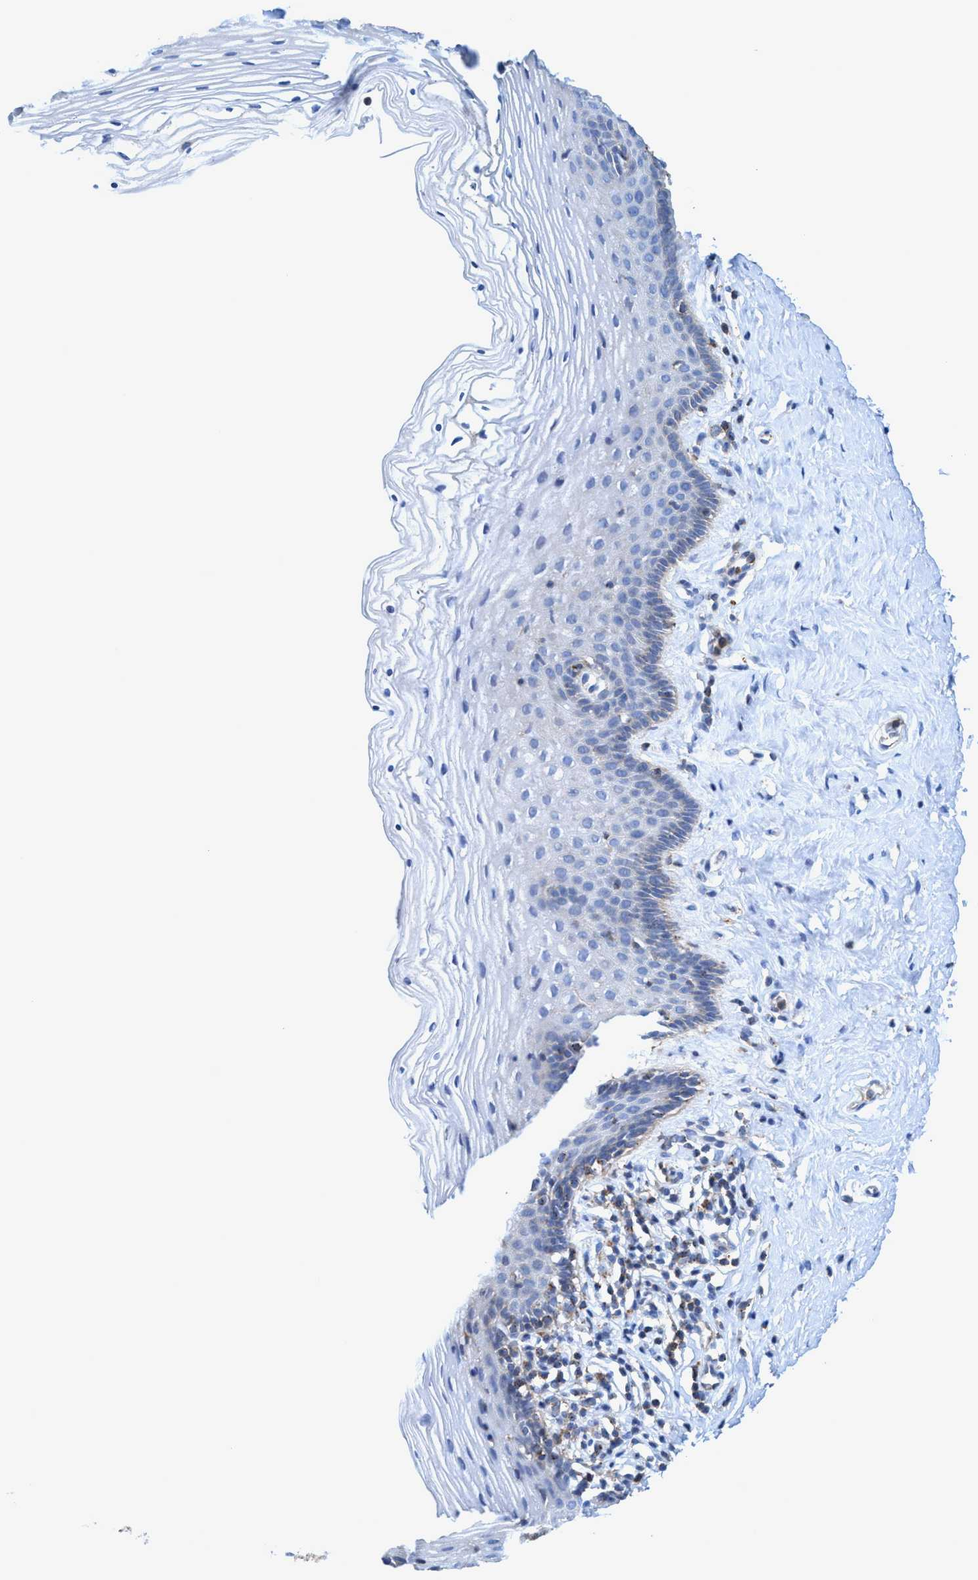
{"staining": {"intensity": "negative", "quantity": "none", "location": "none"}, "tissue": "vagina", "cell_type": "Squamous epithelial cells", "image_type": "normal", "snomed": [{"axis": "morphology", "description": "Normal tissue, NOS"}, {"axis": "topography", "description": "Vagina"}], "caption": "Immunohistochemistry image of unremarkable vagina: vagina stained with DAB shows no significant protein expression in squamous epithelial cells. (Stains: DAB immunohistochemistry (IHC) with hematoxylin counter stain, Microscopy: brightfield microscopy at high magnification).", "gene": "TRIM65", "patient": {"sex": "female", "age": 32}}